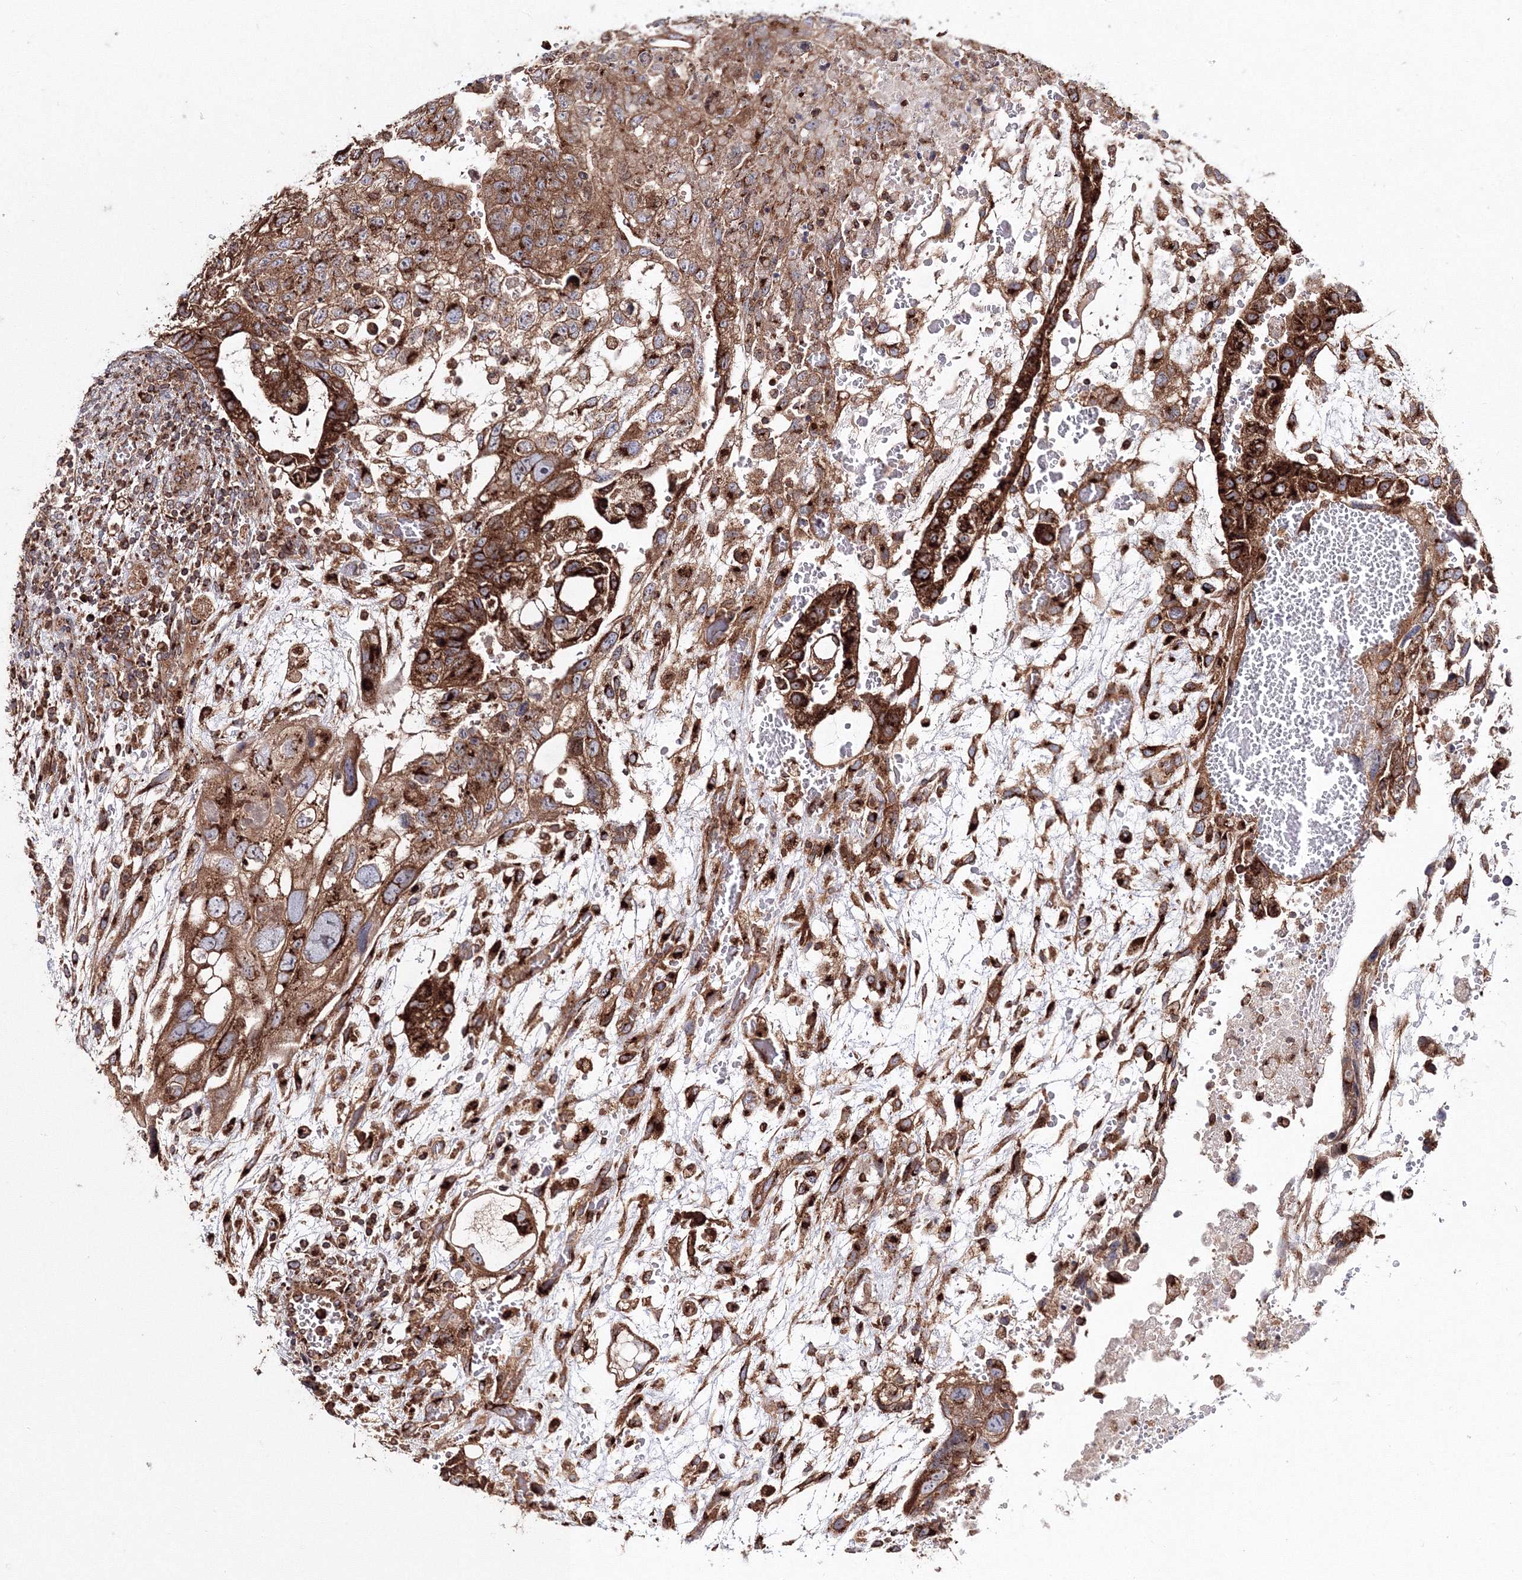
{"staining": {"intensity": "moderate", "quantity": ">75%", "location": "cytoplasmic/membranous"}, "tissue": "testis cancer", "cell_type": "Tumor cells", "image_type": "cancer", "snomed": [{"axis": "morphology", "description": "Carcinoma, Embryonal, NOS"}, {"axis": "topography", "description": "Testis"}], "caption": "This photomicrograph exhibits immunohistochemistry (IHC) staining of testis embryonal carcinoma, with medium moderate cytoplasmic/membranous positivity in about >75% of tumor cells.", "gene": "ARCN1", "patient": {"sex": "male", "age": 36}}